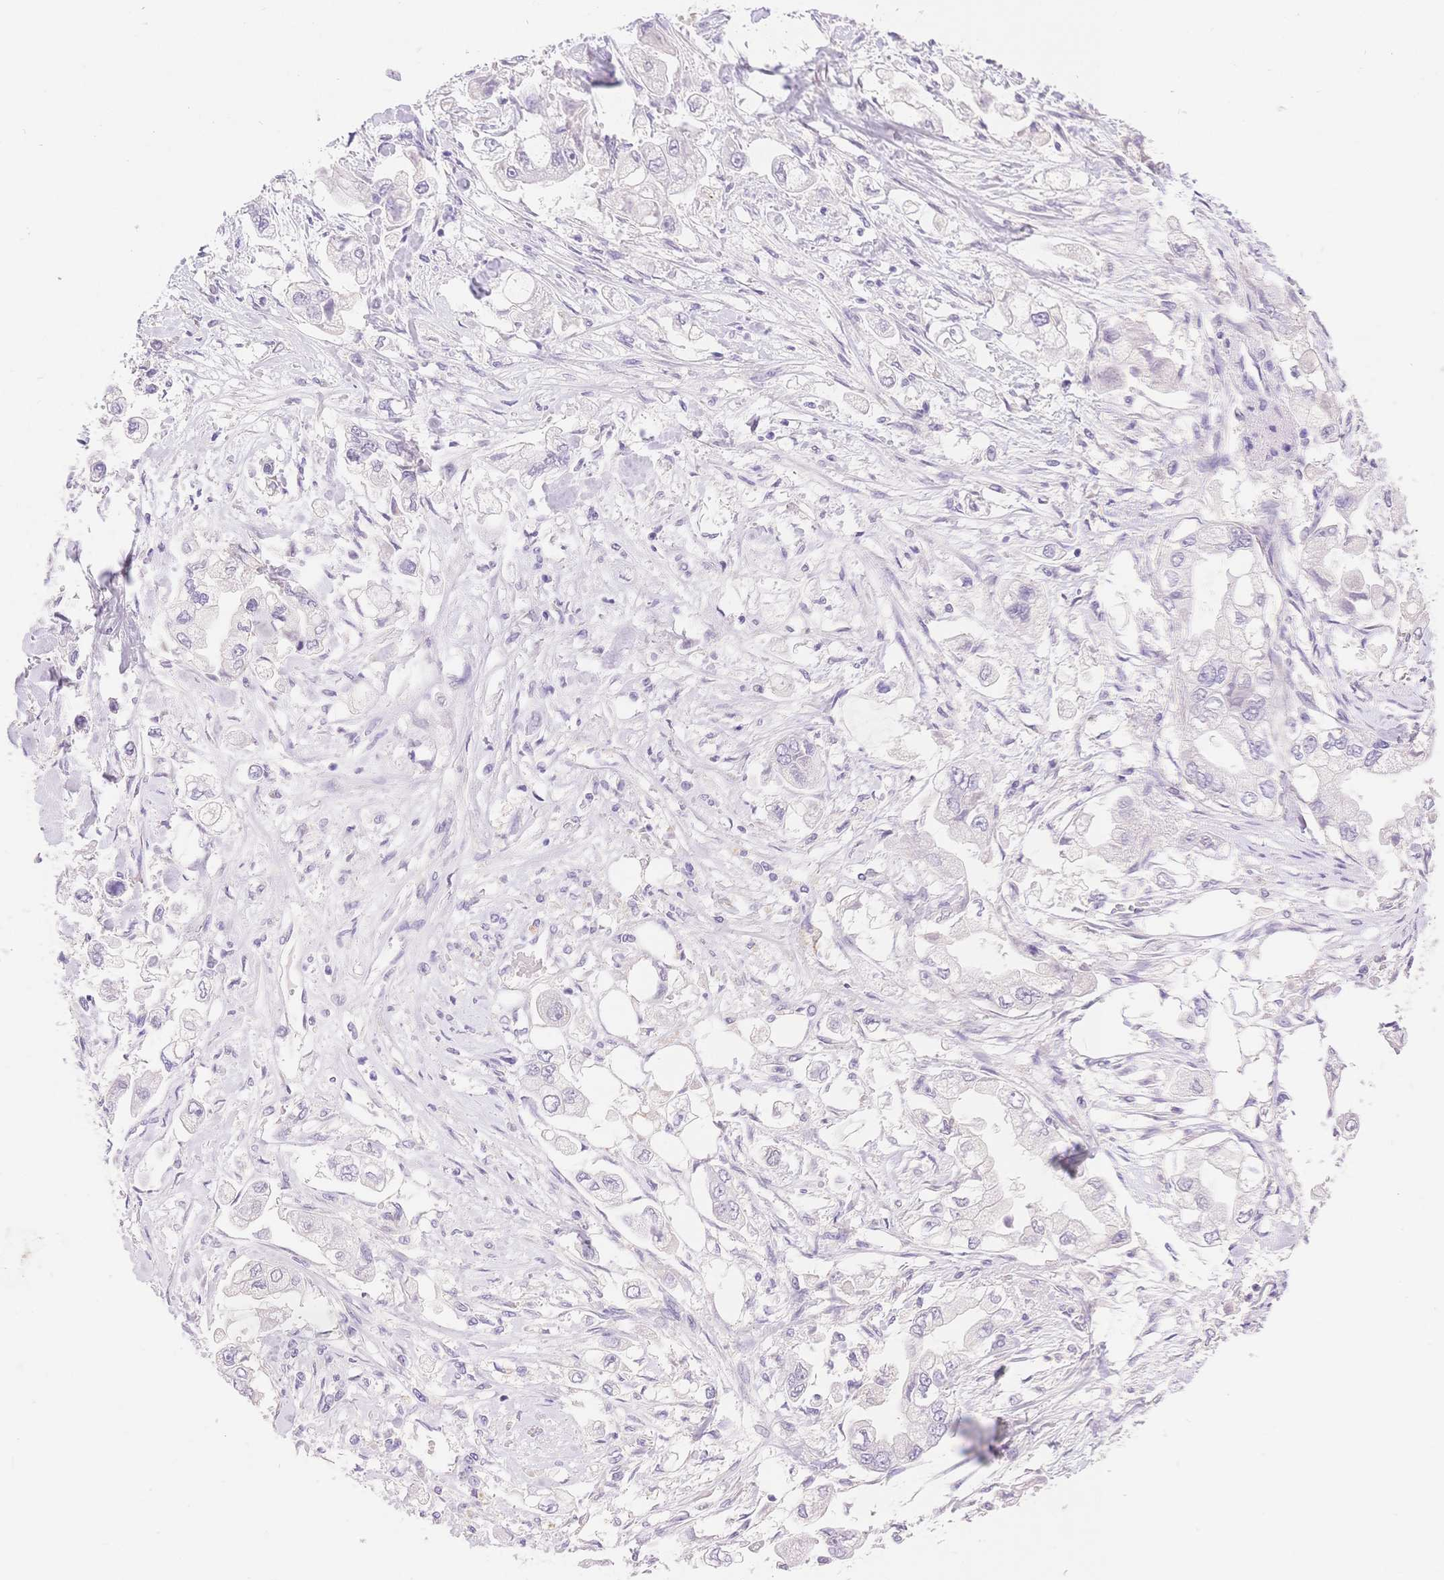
{"staining": {"intensity": "negative", "quantity": "none", "location": "none"}, "tissue": "stomach cancer", "cell_type": "Tumor cells", "image_type": "cancer", "snomed": [{"axis": "morphology", "description": "Adenocarcinoma, NOS"}, {"axis": "topography", "description": "Stomach"}], "caption": "Human stomach cancer (adenocarcinoma) stained for a protein using IHC reveals no staining in tumor cells.", "gene": "MYOM1", "patient": {"sex": "male", "age": 62}}